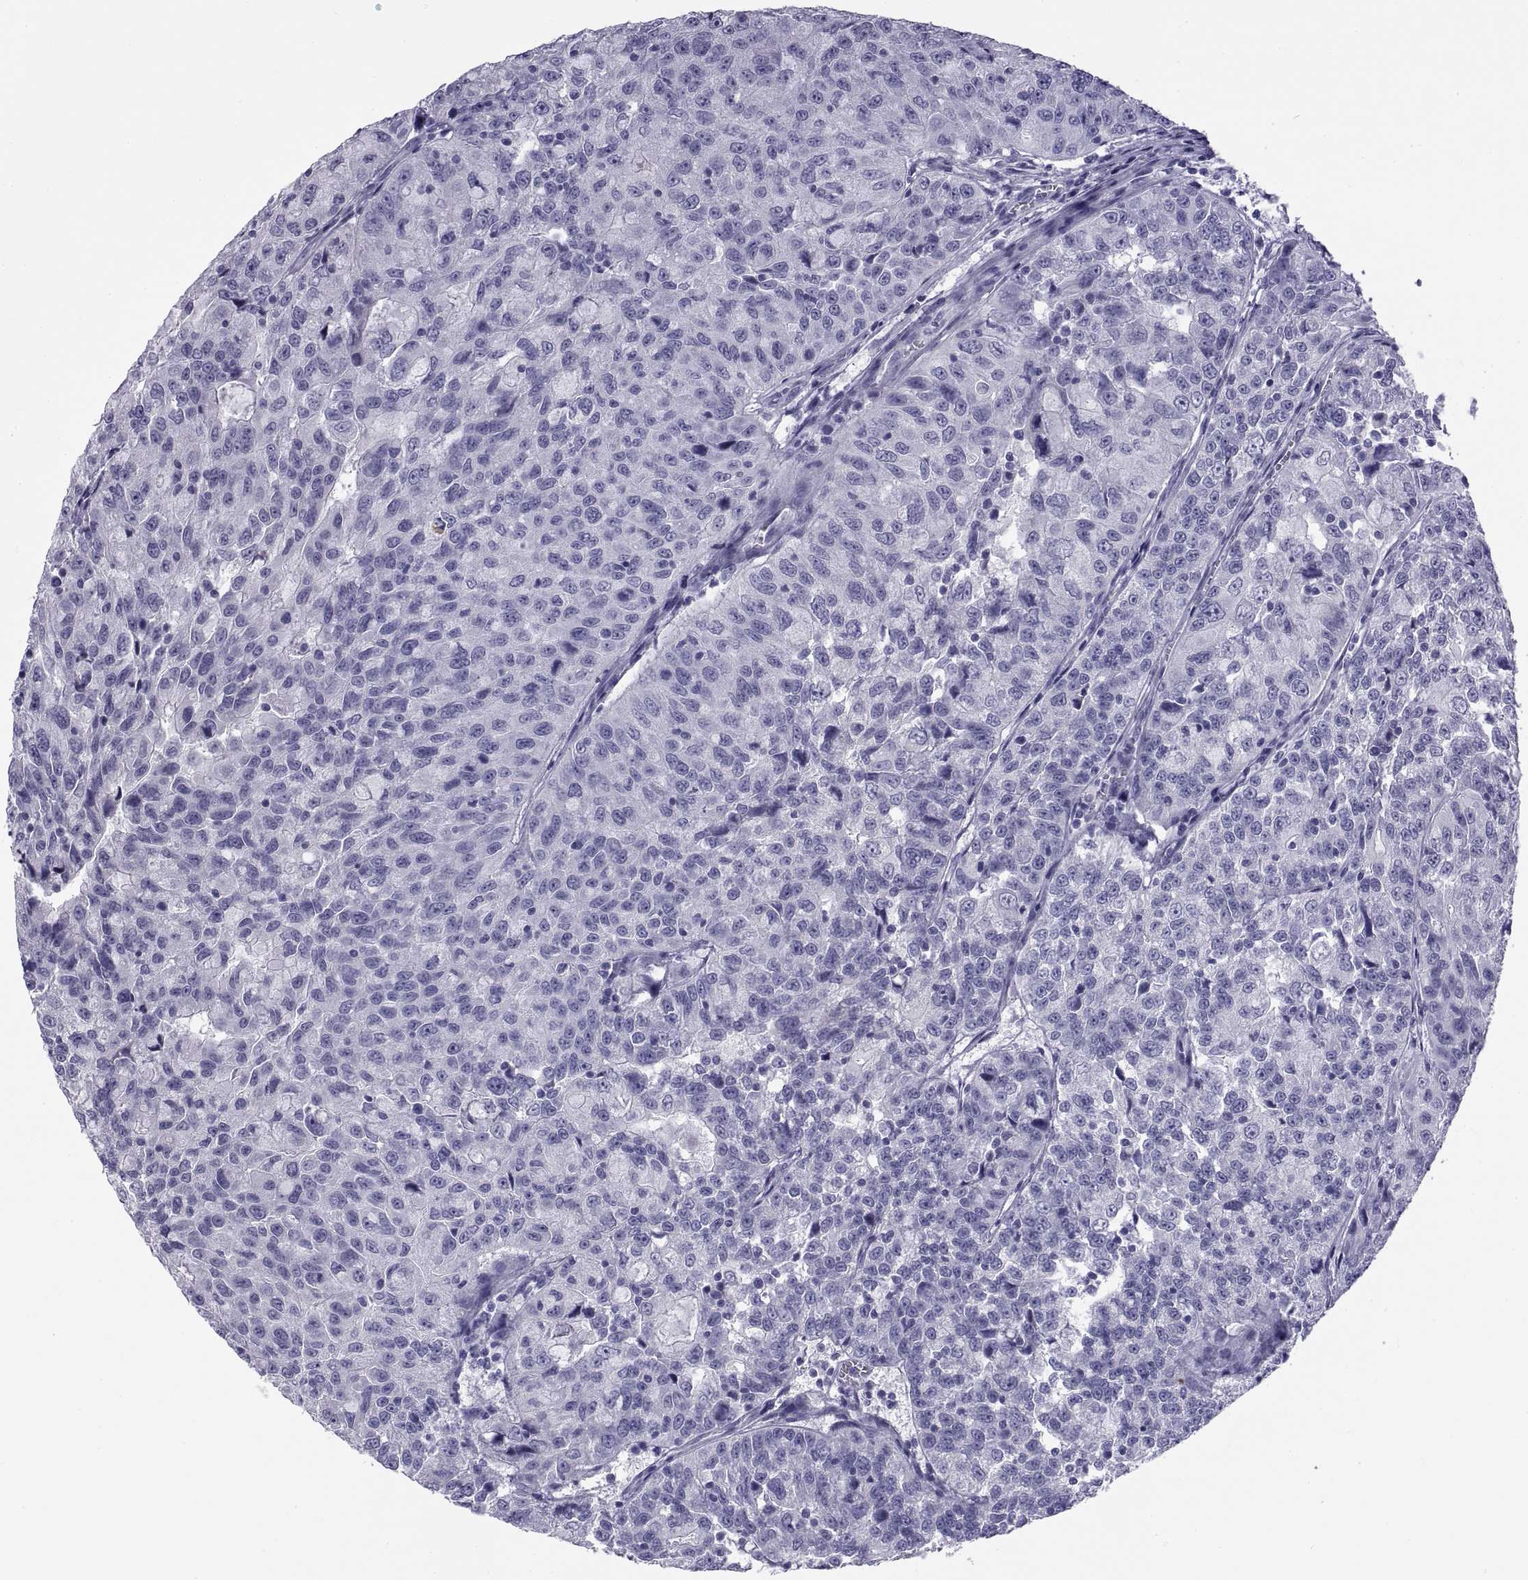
{"staining": {"intensity": "negative", "quantity": "none", "location": "none"}, "tissue": "urothelial cancer", "cell_type": "Tumor cells", "image_type": "cancer", "snomed": [{"axis": "morphology", "description": "Urothelial carcinoma, NOS"}, {"axis": "morphology", "description": "Urothelial carcinoma, High grade"}, {"axis": "topography", "description": "Urinary bladder"}], "caption": "DAB immunohistochemical staining of human high-grade urothelial carcinoma demonstrates no significant staining in tumor cells.", "gene": "NPTX2", "patient": {"sex": "female", "age": 73}}